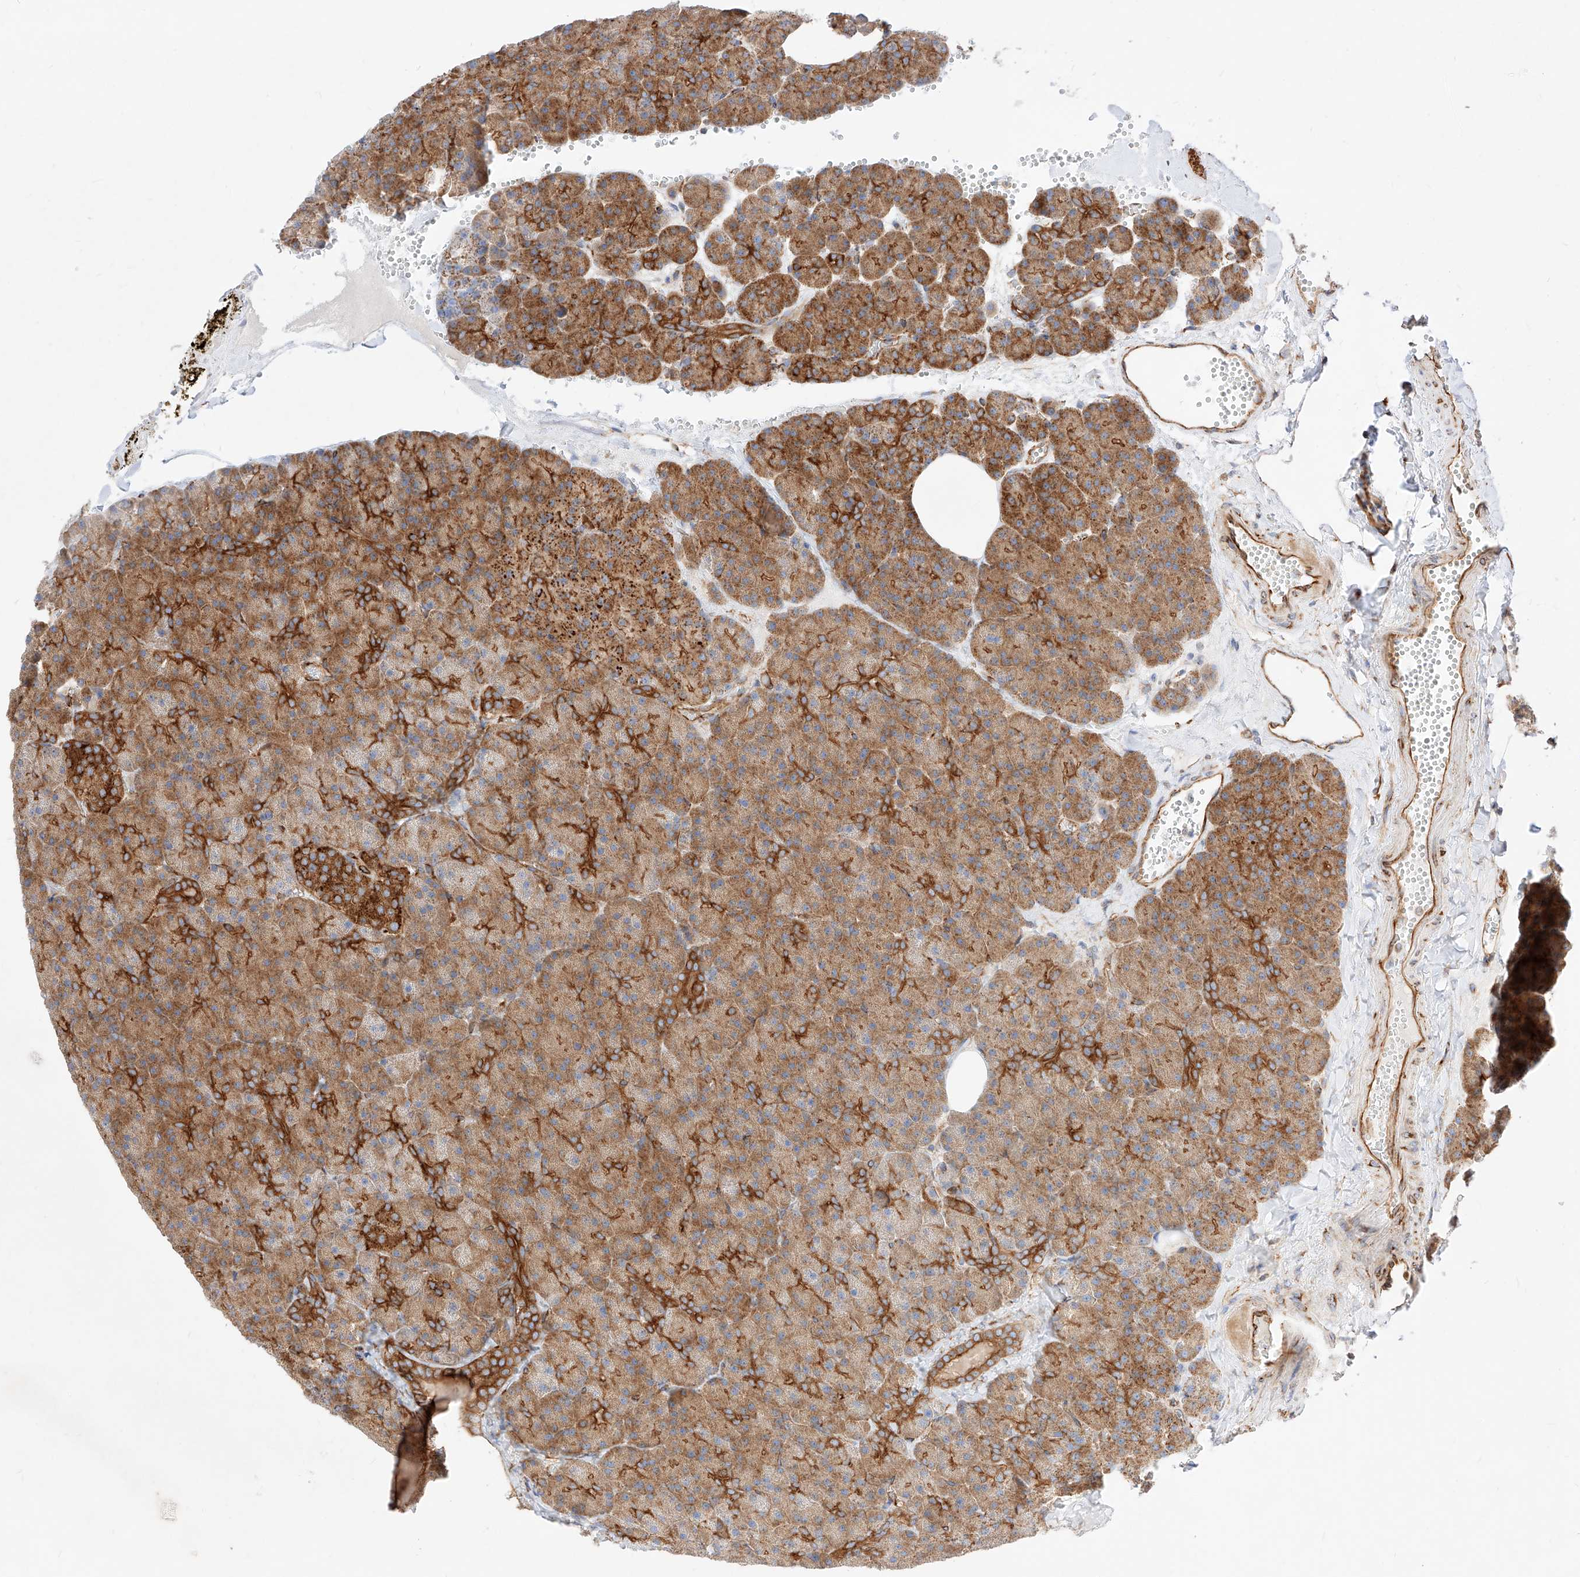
{"staining": {"intensity": "strong", "quantity": ">75%", "location": "cytoplasmic/membranous"}, "tissue": "pancreas", "cell_type": "Exocrine glandular cells", "image_type": "normal", "snomed": [{"axis": "morphology", "description": "Normal tissue, NOS"}, {"axis": "morphology", "description": "Carcinoid, malignant, NOS"}, {"axis": "topography", "description": "Pancreas"}], "caption": "The image displays immunohistochemical staining of unremarkable pancreas. There is strong cytoplasmic/membranous expression is seen in approximately >75% of exocrine glandular cells. Using DAB (3,3'-diaminobenzidine) (brown) and hematoxylin (blue) stains, captured at high magnification using brightfield microscopy.", "gene": "CSGALNACT2", "patient": {"sex": "female", "age": 35}}